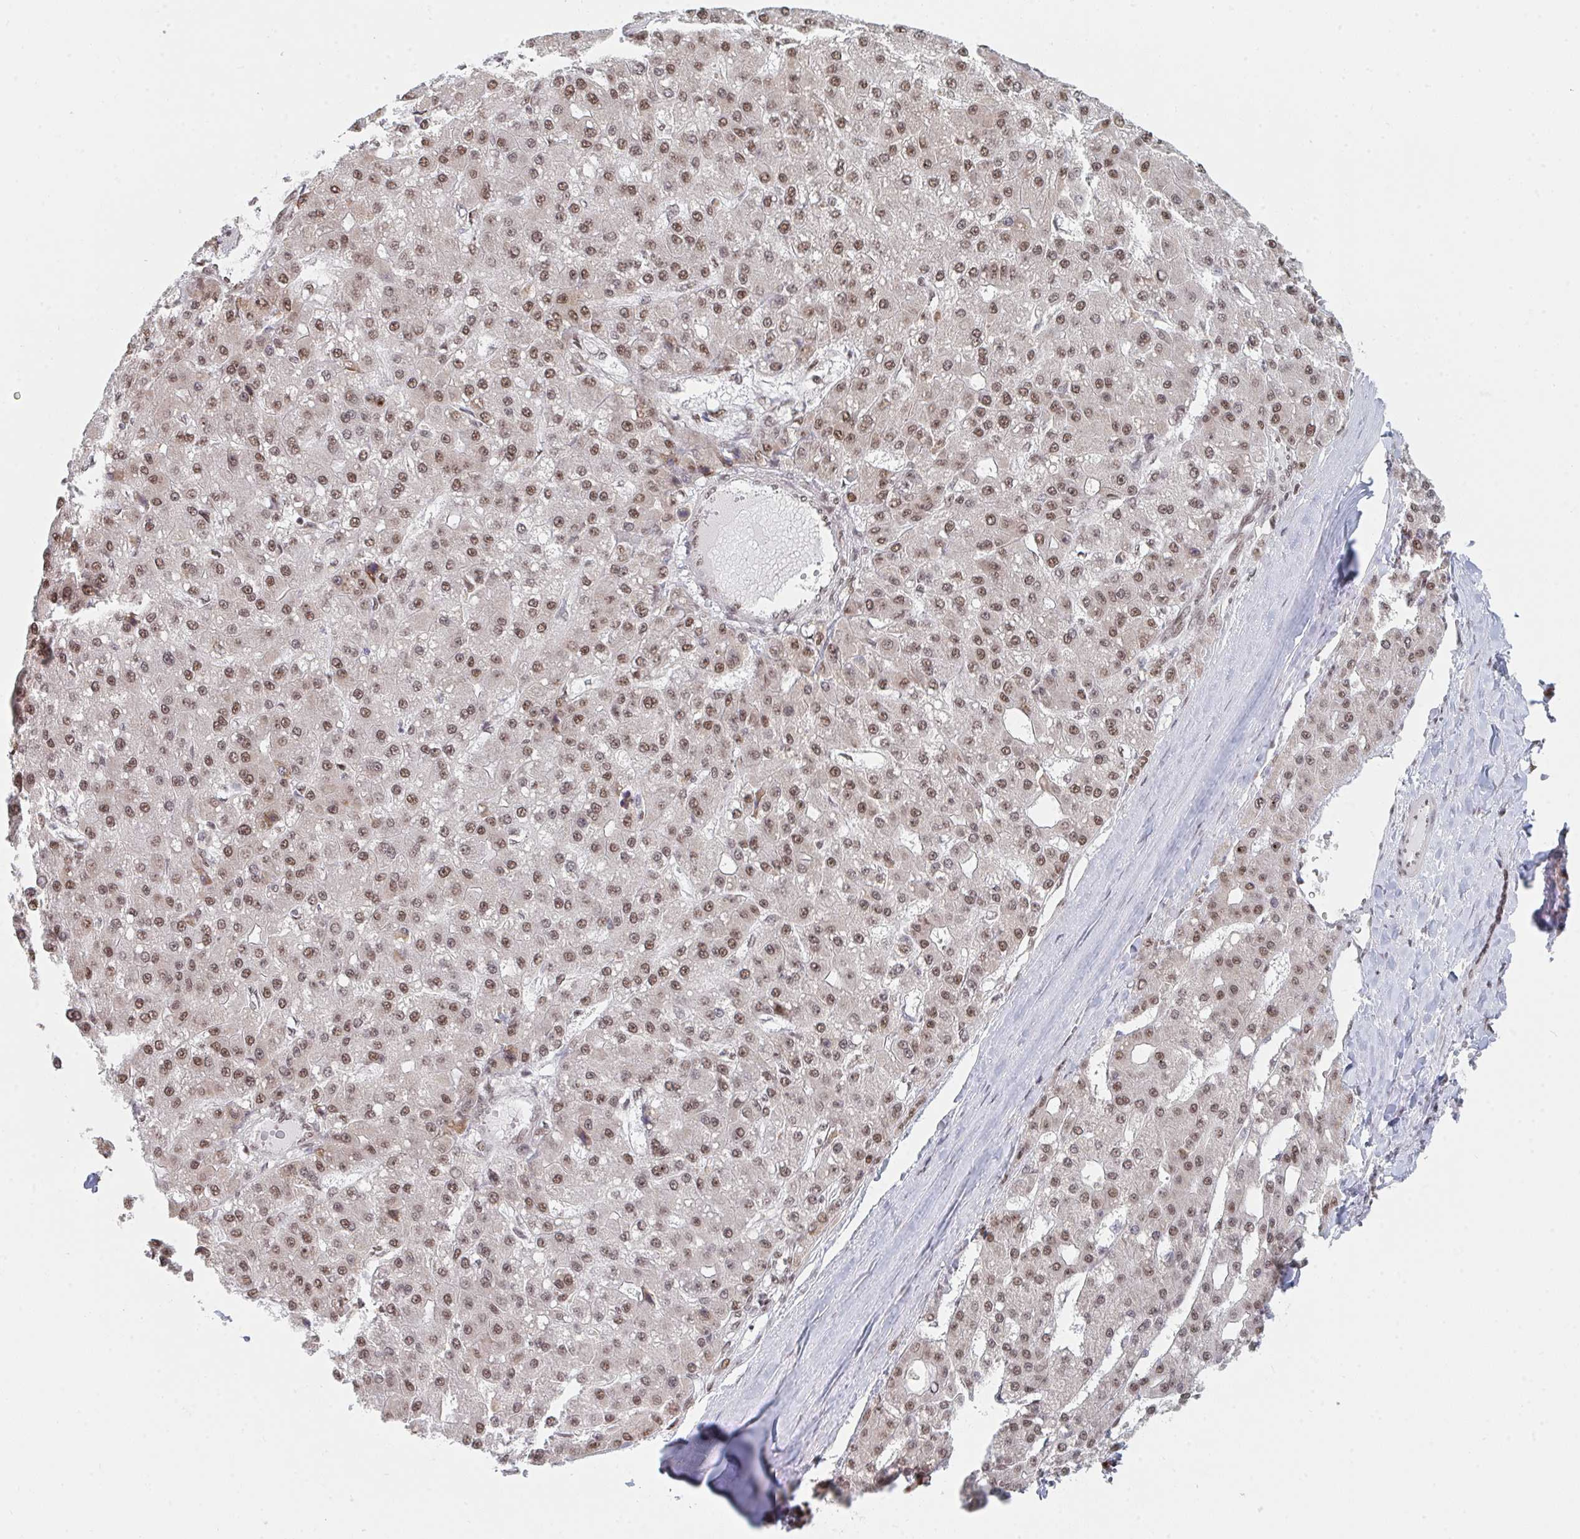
{"staining": {"intensity": "moderate", "quantity": ">75%", "location": "nuclear"}, "tissue": "liver cancer", "cell_type": "Tumor cells", "image_type": "cancer", "snomed": [{"axis": "morphology", "description": "Carcinoma, Hepatocellular, NOS"}, {"axis": "topography", "description": "Liver"}], "caption": "About >75% of tumor cells in human hepatocellular carcinoma (liver) demonstrate moderate nuclear protein expression as visualized by brown immunohistochemical staining.", "gene": "MBNL1", "patient": {"sex": "male", "age": 67}}